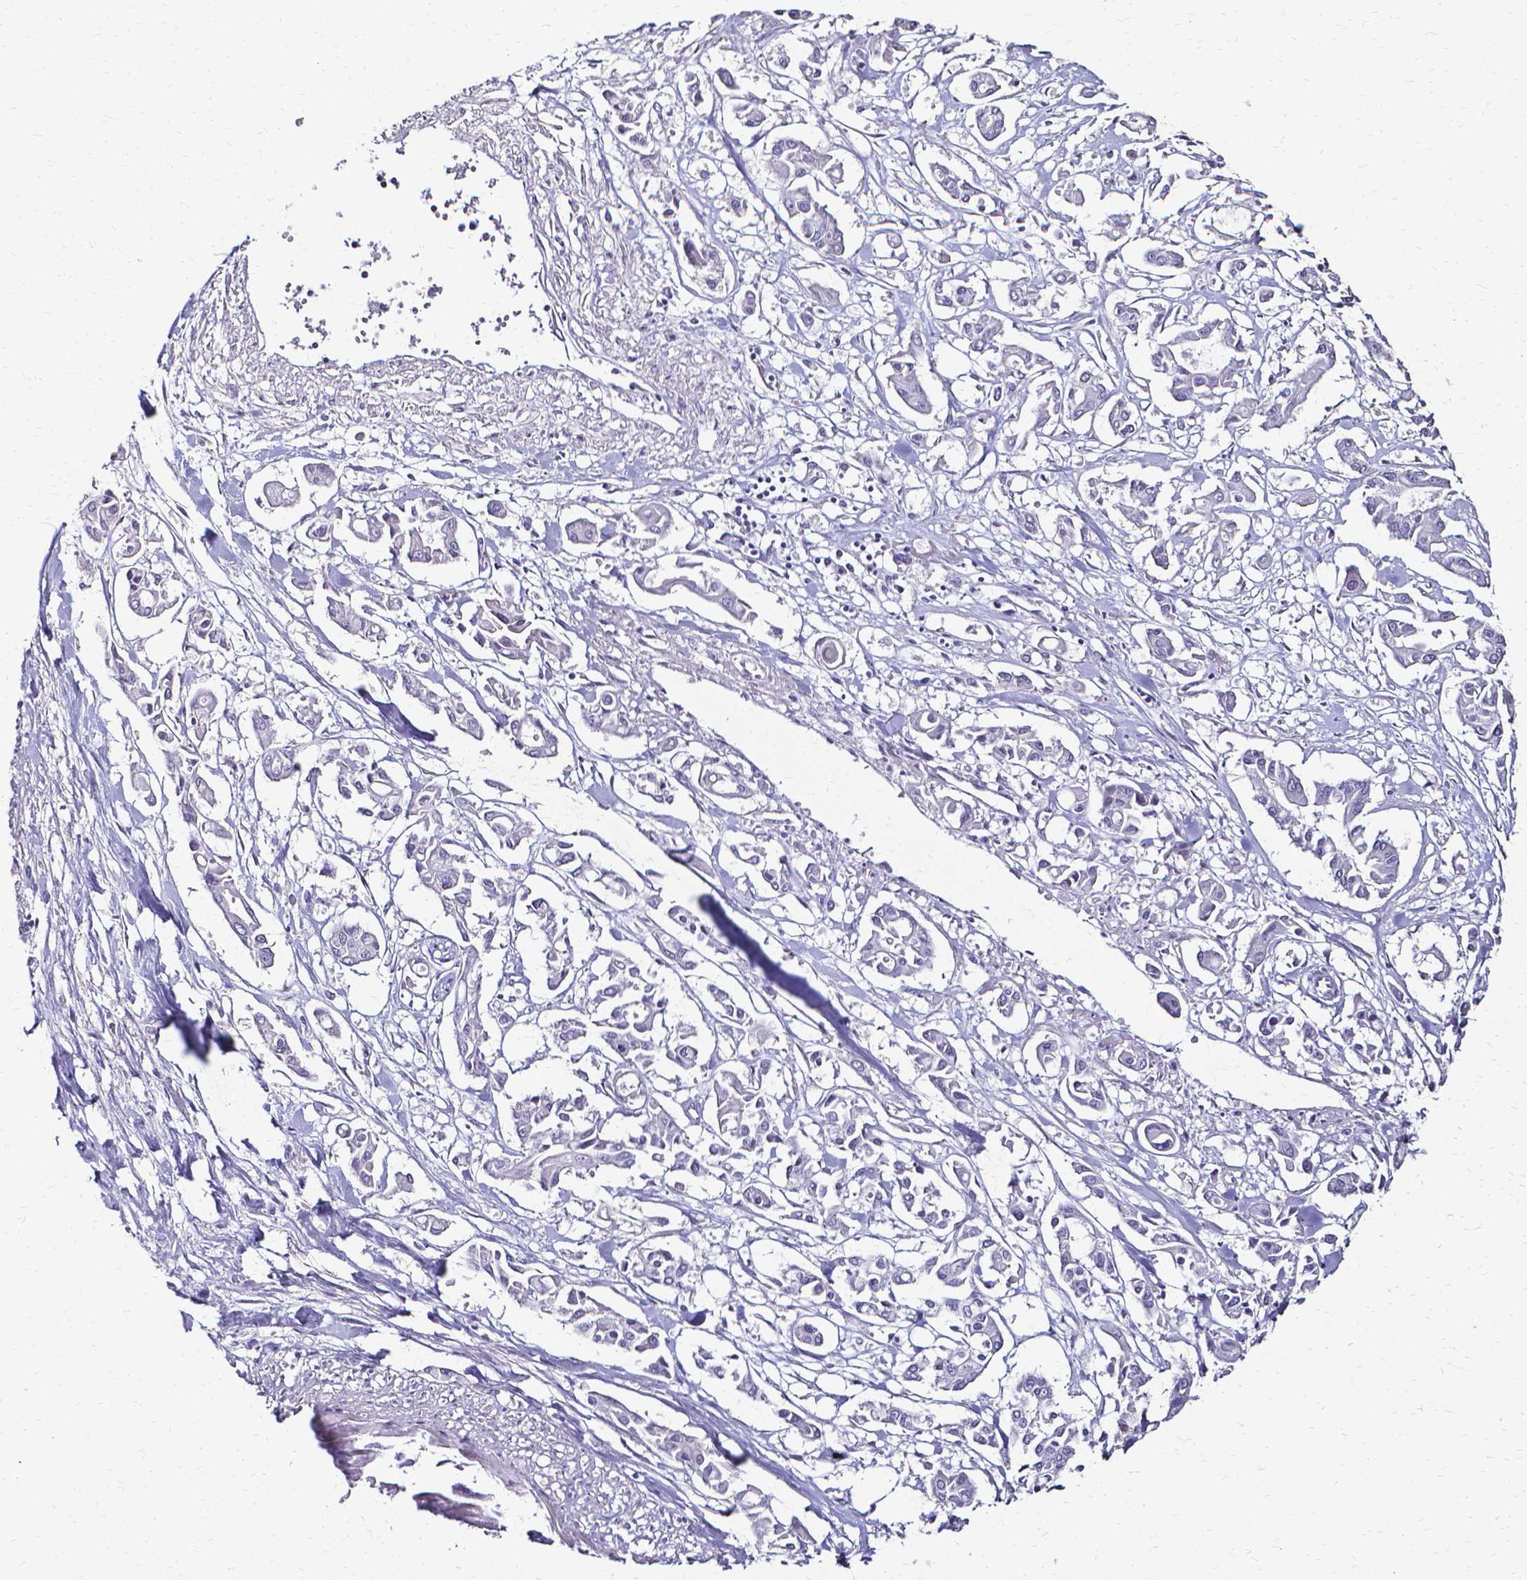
{"staining": {"intensity": "negative", "quantity": "none", "location": "none"}, "tissue": "pancreatic cancer", "cell_type": "Tumor cells", "image_type": "cancer", "snomed": [{"axis": "morphology", "description": "Adenocarcinoma, NOS"}, {"axis": "topography", "description": "Pancreas"}], "caption": "High power microscopy histopathology image of an immunohistochemistry (IHC) image of pancreatic adenocarcinoma, revealing no significant expression in tumor cells. (DAB immunohistochemistry (IHC) with hematoxylin counter stain).", "gene": "CCNB1", "patient": {"sex": "male", "age": 61}}